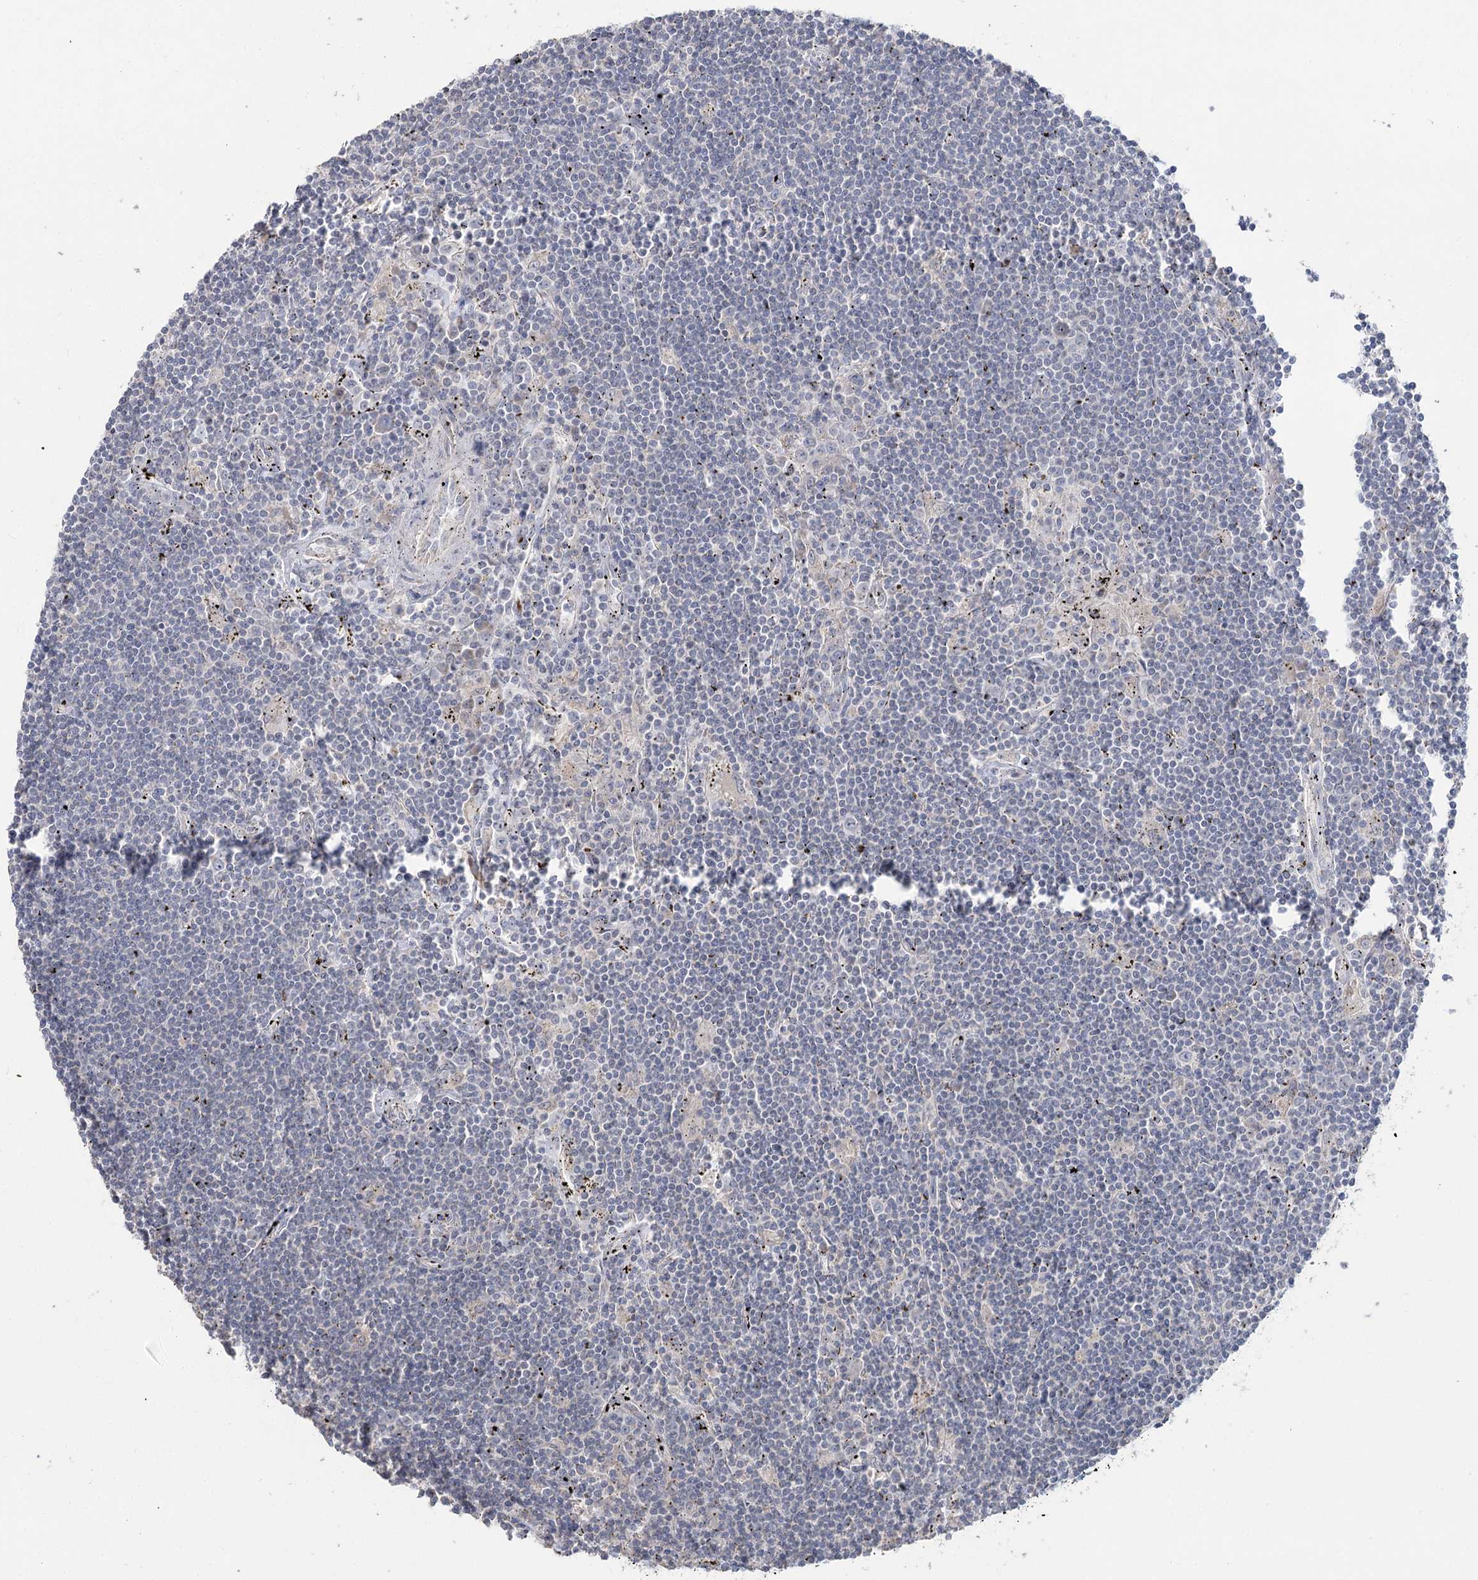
{"staining": {"intensity": "negative", "quantity": "none", "location": "none"}, "tissue": "lymphoma", "cell_type": "Tumor cells", "image_type": "cancer", "snomed": [{"axis": "morphology", "description": "Malignant lymphoma, non-Hodgkin's type, Low grade"}, {"axis": "topography", "description": "Spleen"}], "caption": "Low-grade malignant lymphoma, non-Hodgkin's type was stained to show a protein in brown. There is no significant expression in tumor cells.", "gene": "TMEM187", "patient": {"sex": "male", "age": 76}}